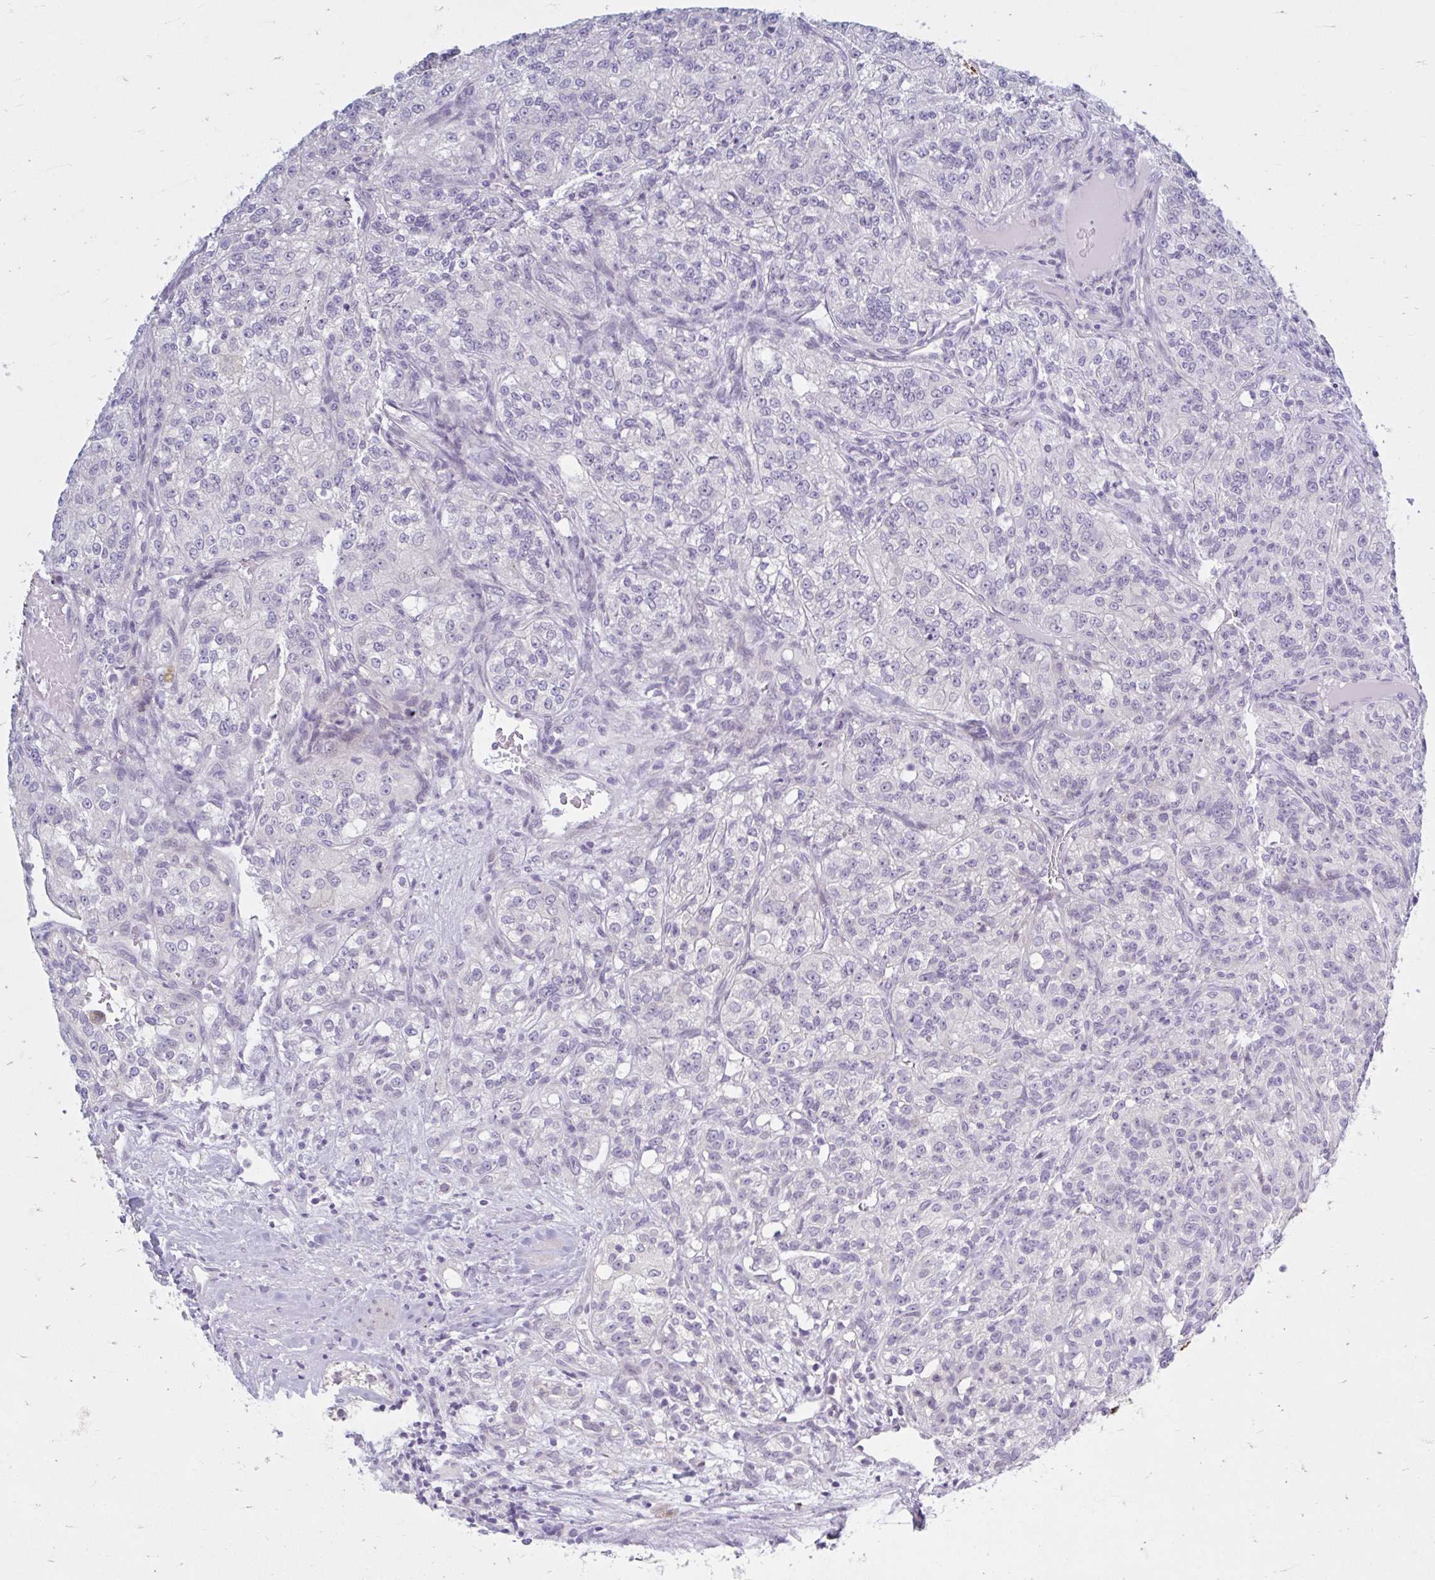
{"staining": {"intensity": "negative", "quantity": "none", "location": "none"}, "tissue": "renal cancer", "cell_type": "Tumor cells", "image_type": "cancer", "snomed": [{"axis": "morphology", "description": "Adenocarcinoma, NOS"}, {"axis": "topography", "description": "Kidney"}], "caption": "The IHC photomicrograph has no significant staining in tumor cells of renal cancer (adenocarcinoma) tissue.", "gene": "FAM153A", "patient": {"sex": "female", "age": 63}}